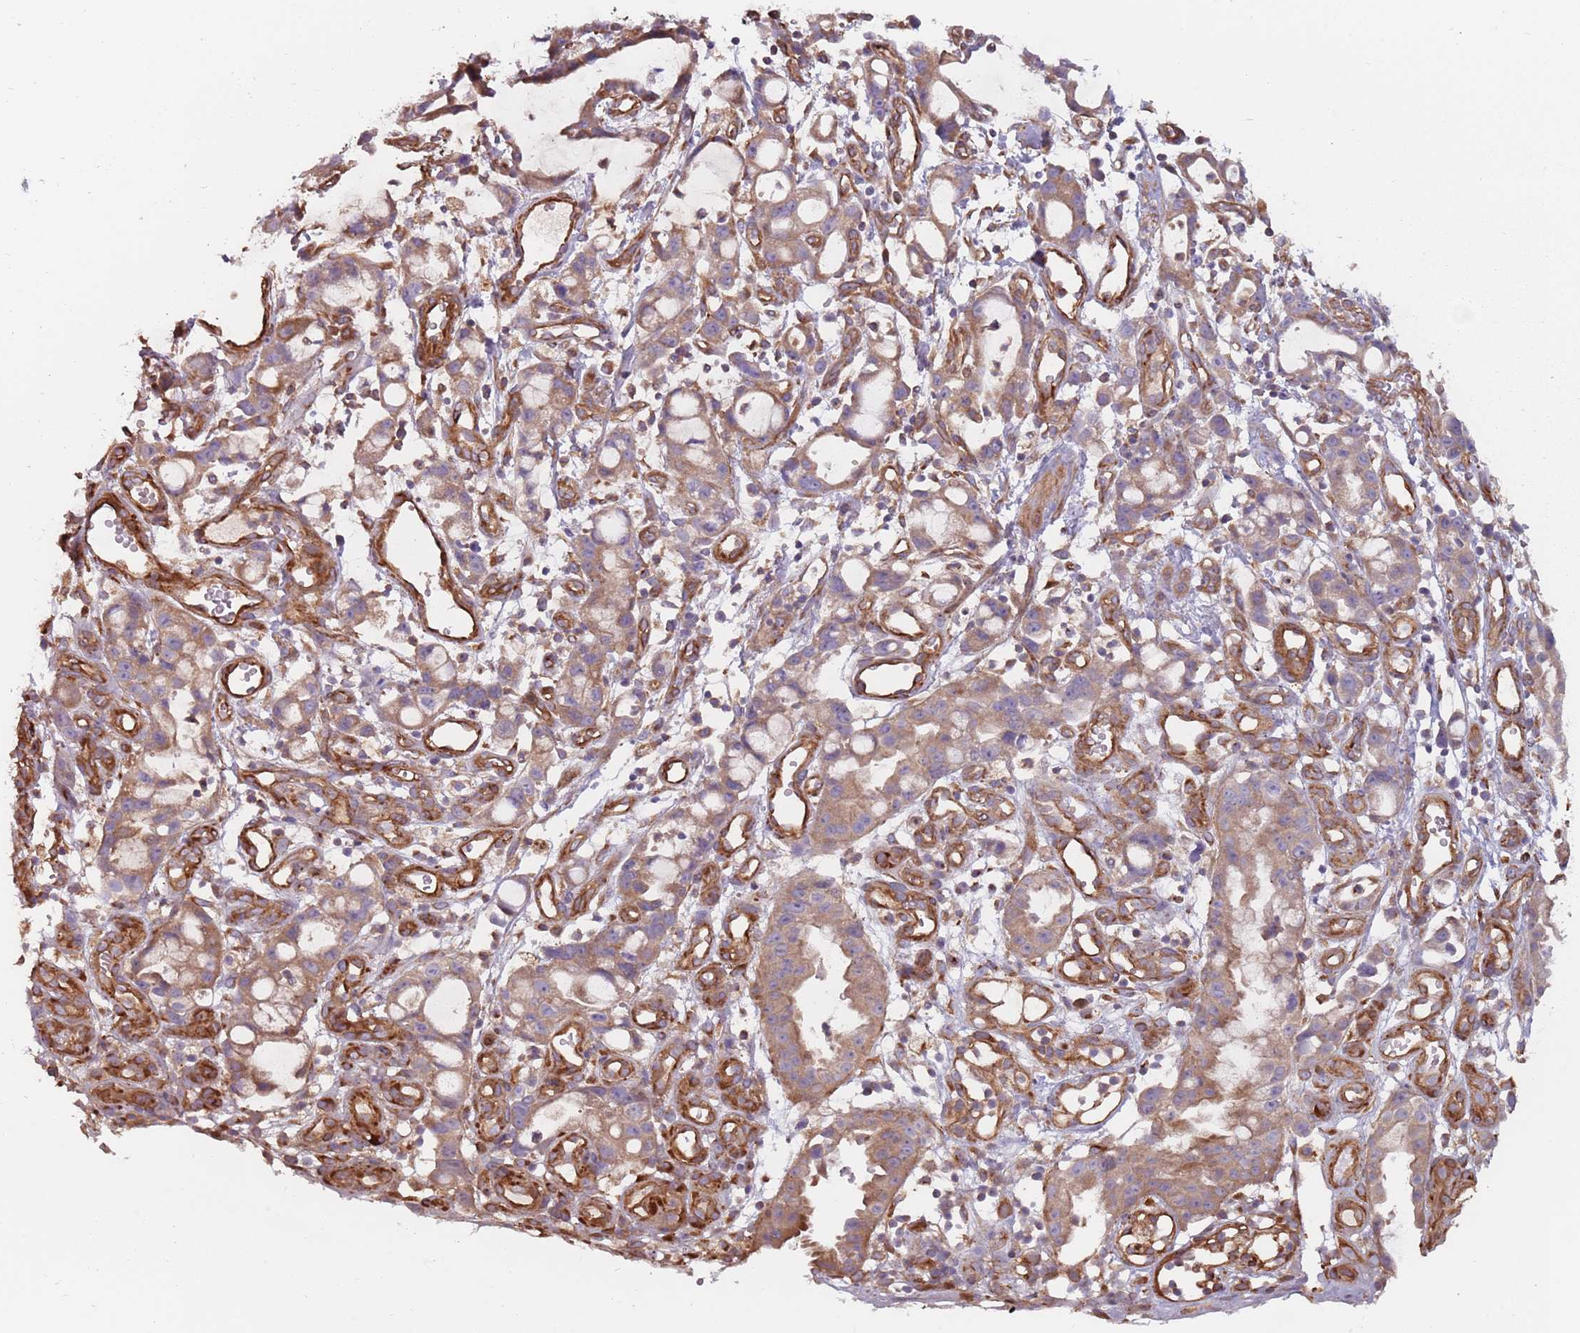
{"staining": {"intensity": "moderate", "quantity": ">75%", "location": "cytoplasmic/membranous"}, "tissue": "stomach cancer", "cell_type": "Tumor cells", "image_type": "cancer", "snomed": [{"axis": "morphology", "description": "Adenocarcinoma, NOS"}, {"axis": "topography", "description": "Stomach"}], "caption": "DAB (3,3'-diaminobenzidine) immunohistochemical staining of human stomach cancer (adenocarcinoma) demonstrates moderate cytoplasmic/membranous protein expression in about >75% of tumor cells.", "gene": "SPDL1", "patient": {"sex": "male", "age": 55}}